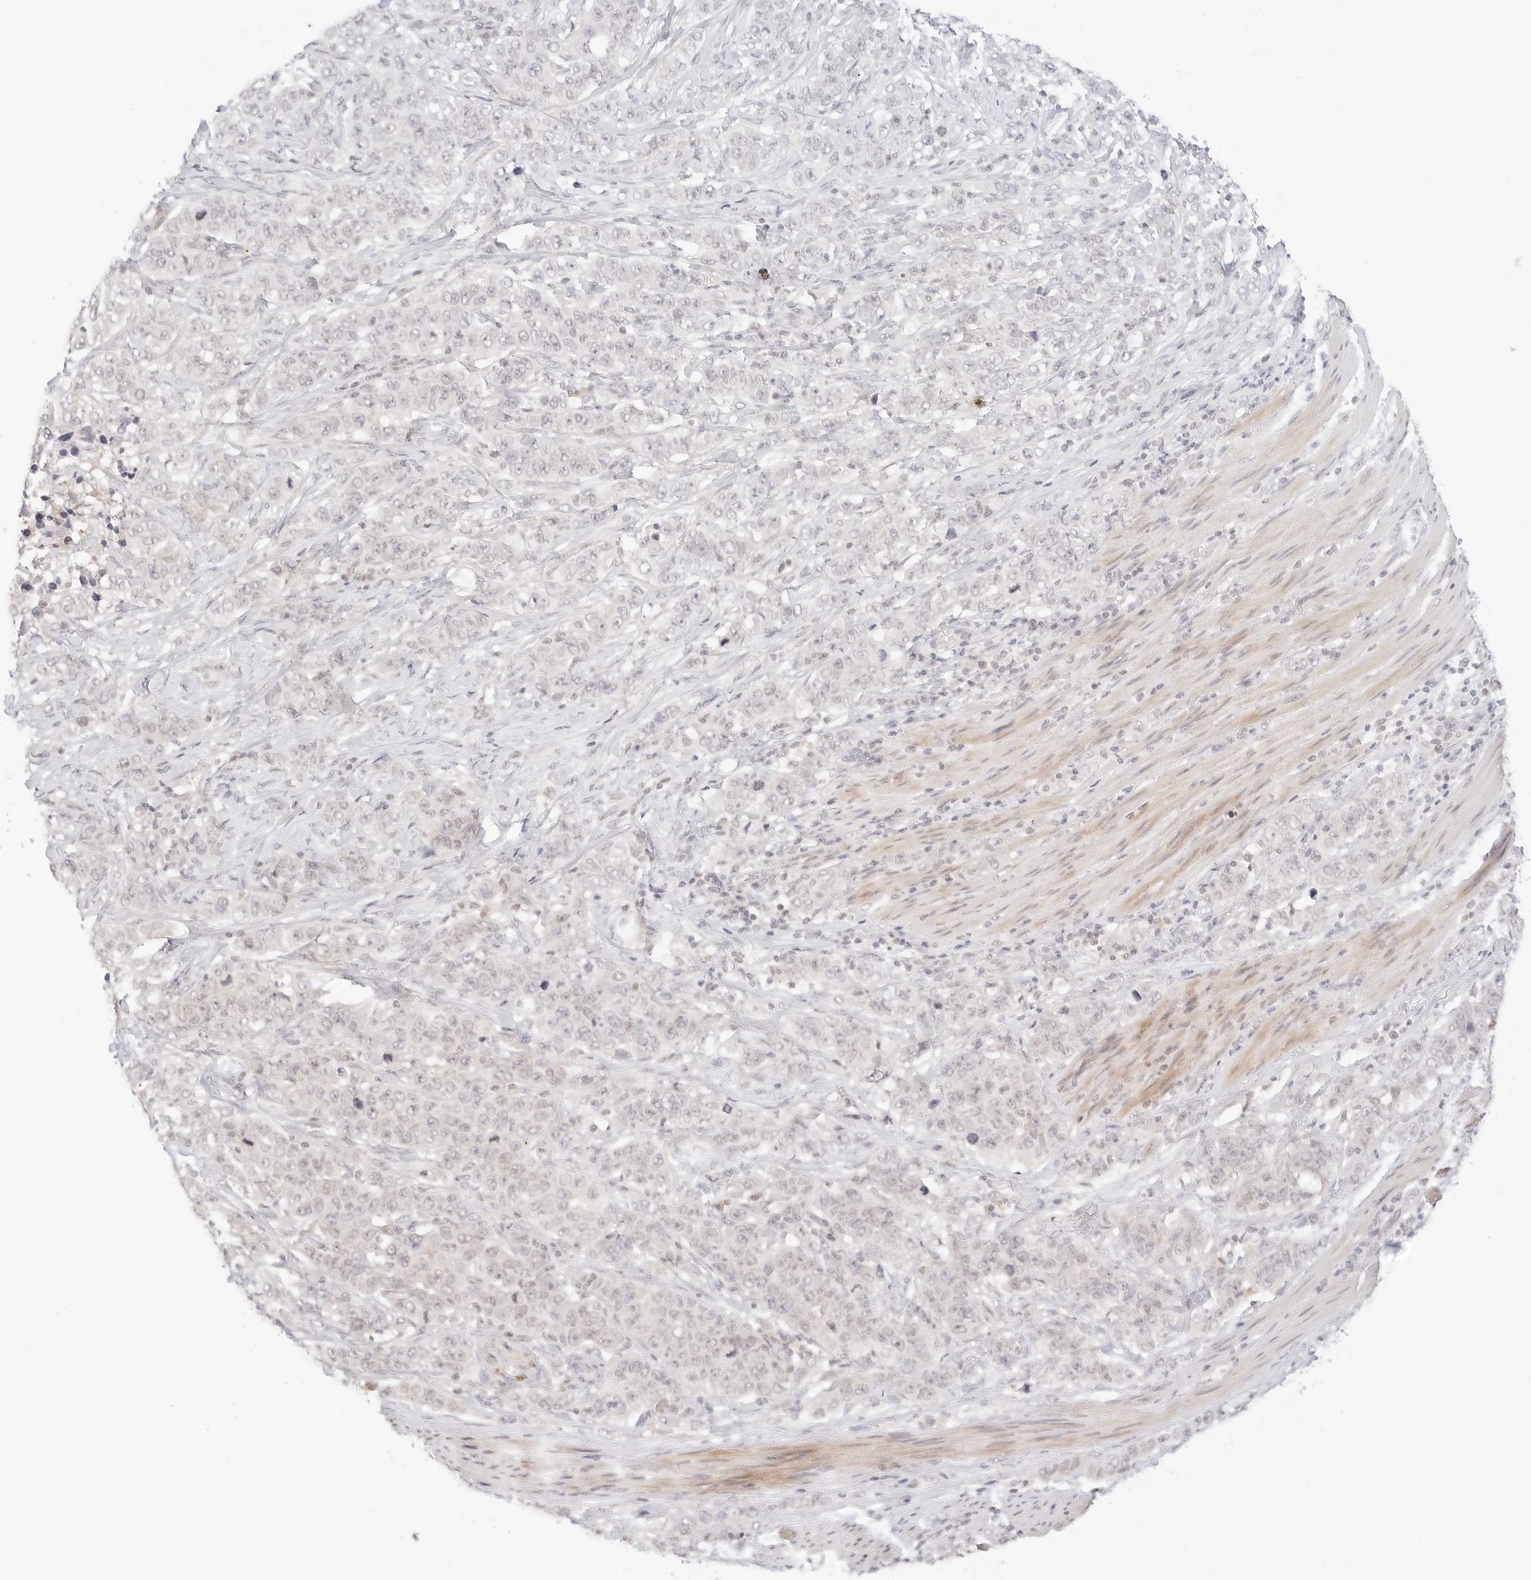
{"staining": {"intensity": "negative", "quantity": "none", "location": "none"}, "tissue": "stomach cancer", "cell_type": "Tumor cells", "image_type": "cancer", "snomed": [{"axis": "morphology", "description": "Adenocarcinoma, NOS"}, {"axis": "topography", "description": "Stomach"}], "caption": "An immunohistochemistry histopathology image of stomach adenocarcinoma is shown. There is no staining in tumor cells of stomach adenocarcinoma.", "gene": "GNAS", "patient": {"sex": "male", "age": 48}}